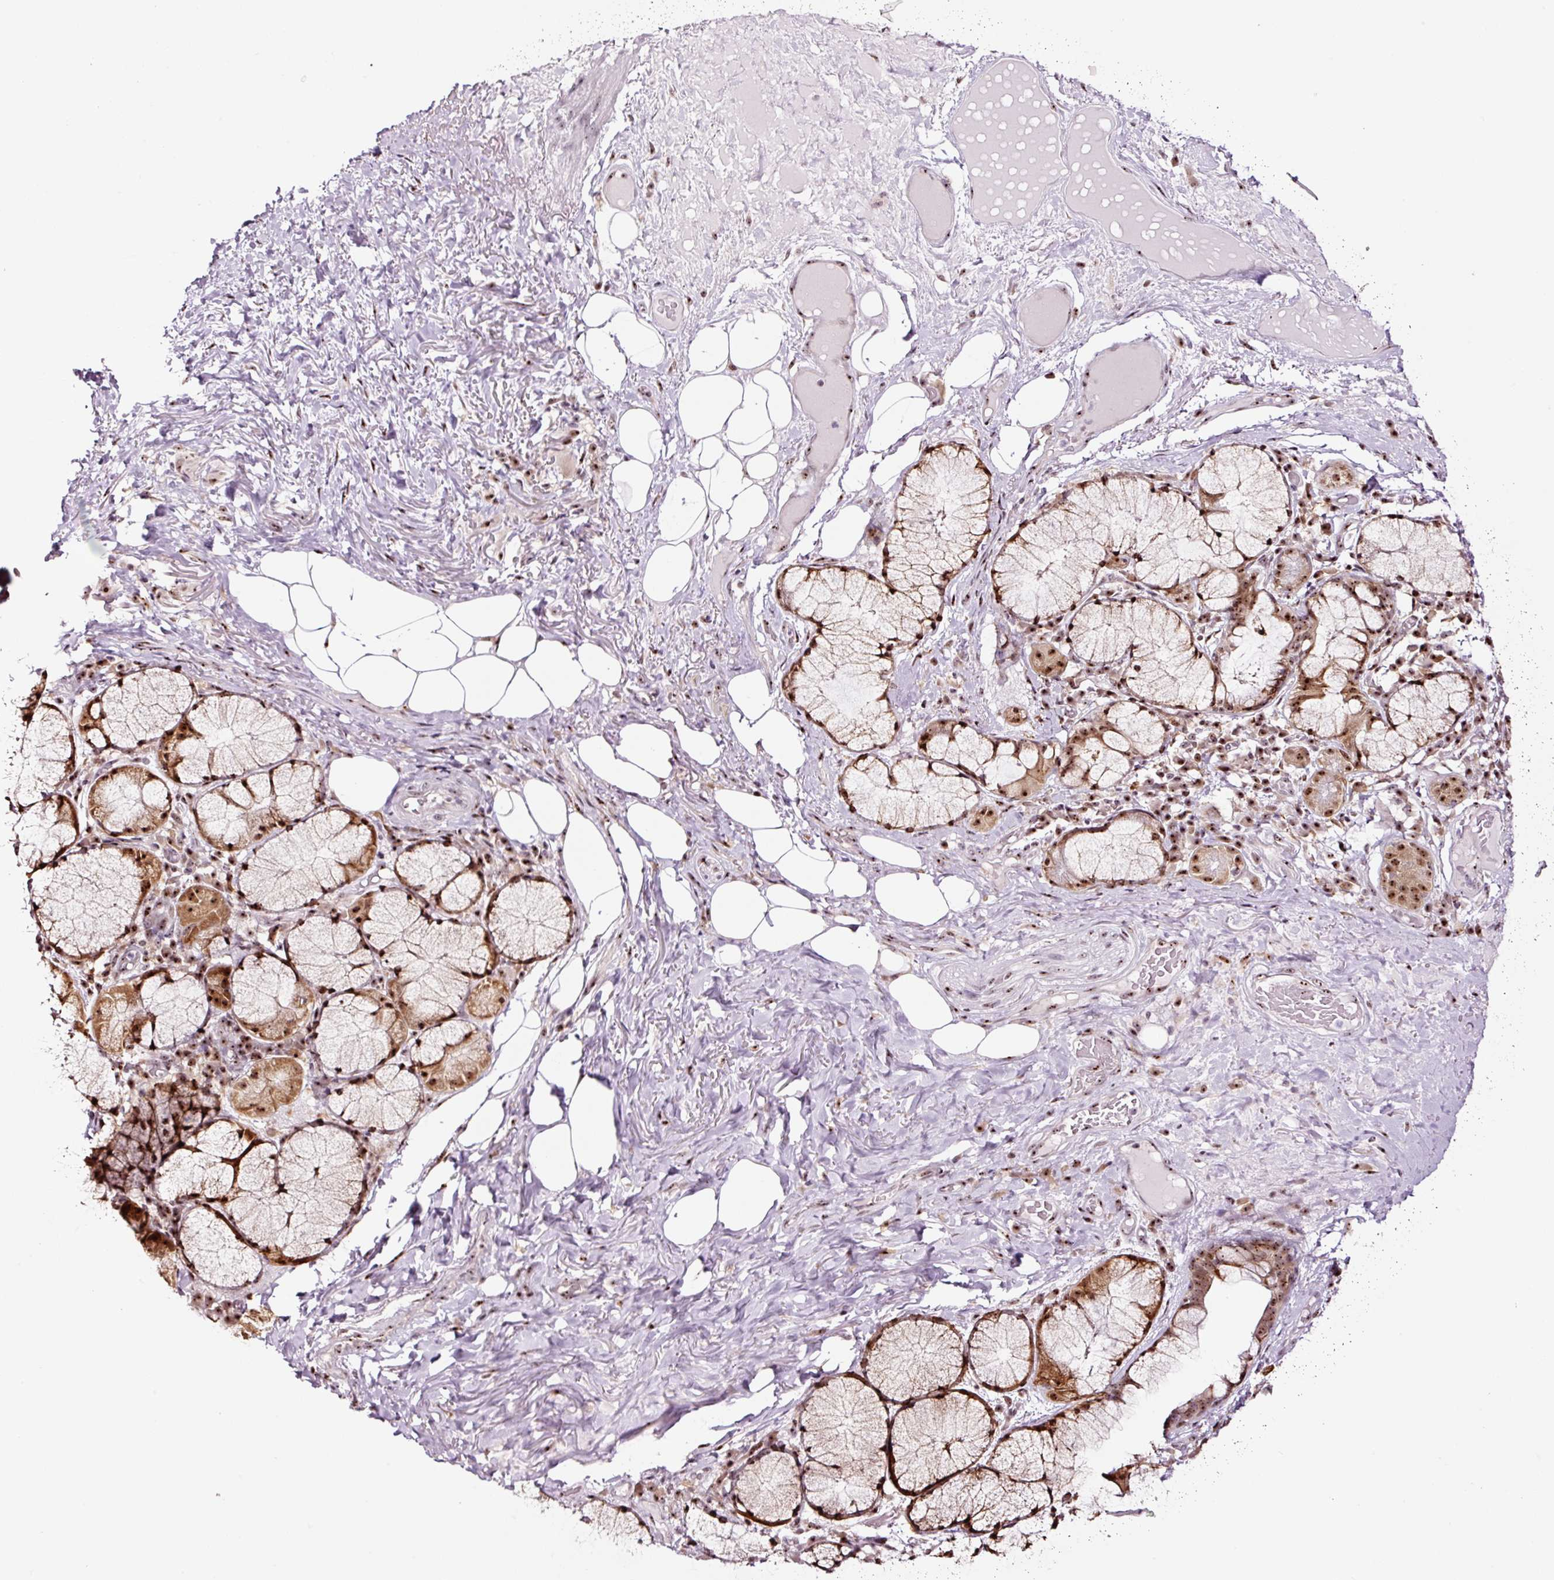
{"staining": {"intensity": "negative", "quantity": "none", "location": "none"}, "tissue": "adipose tissue", "cell_type": "Adipocytes", "image_type": "normal", "snomed": [{"axis": "morphology", "description": "Normal tissue, NOS"}, {"axis": "topography", "description": "Cartilage tissue"}, {"axis": "topography", "description": "Bronchus"}], "caption": "A high-resolution image shows immunohistochemistry (IHC) staining of normal adipose tissue, which reveals no significant positivity in adipocytes.", "gene": "GNL3", "patient": {"sex": "male", "age": 56}}